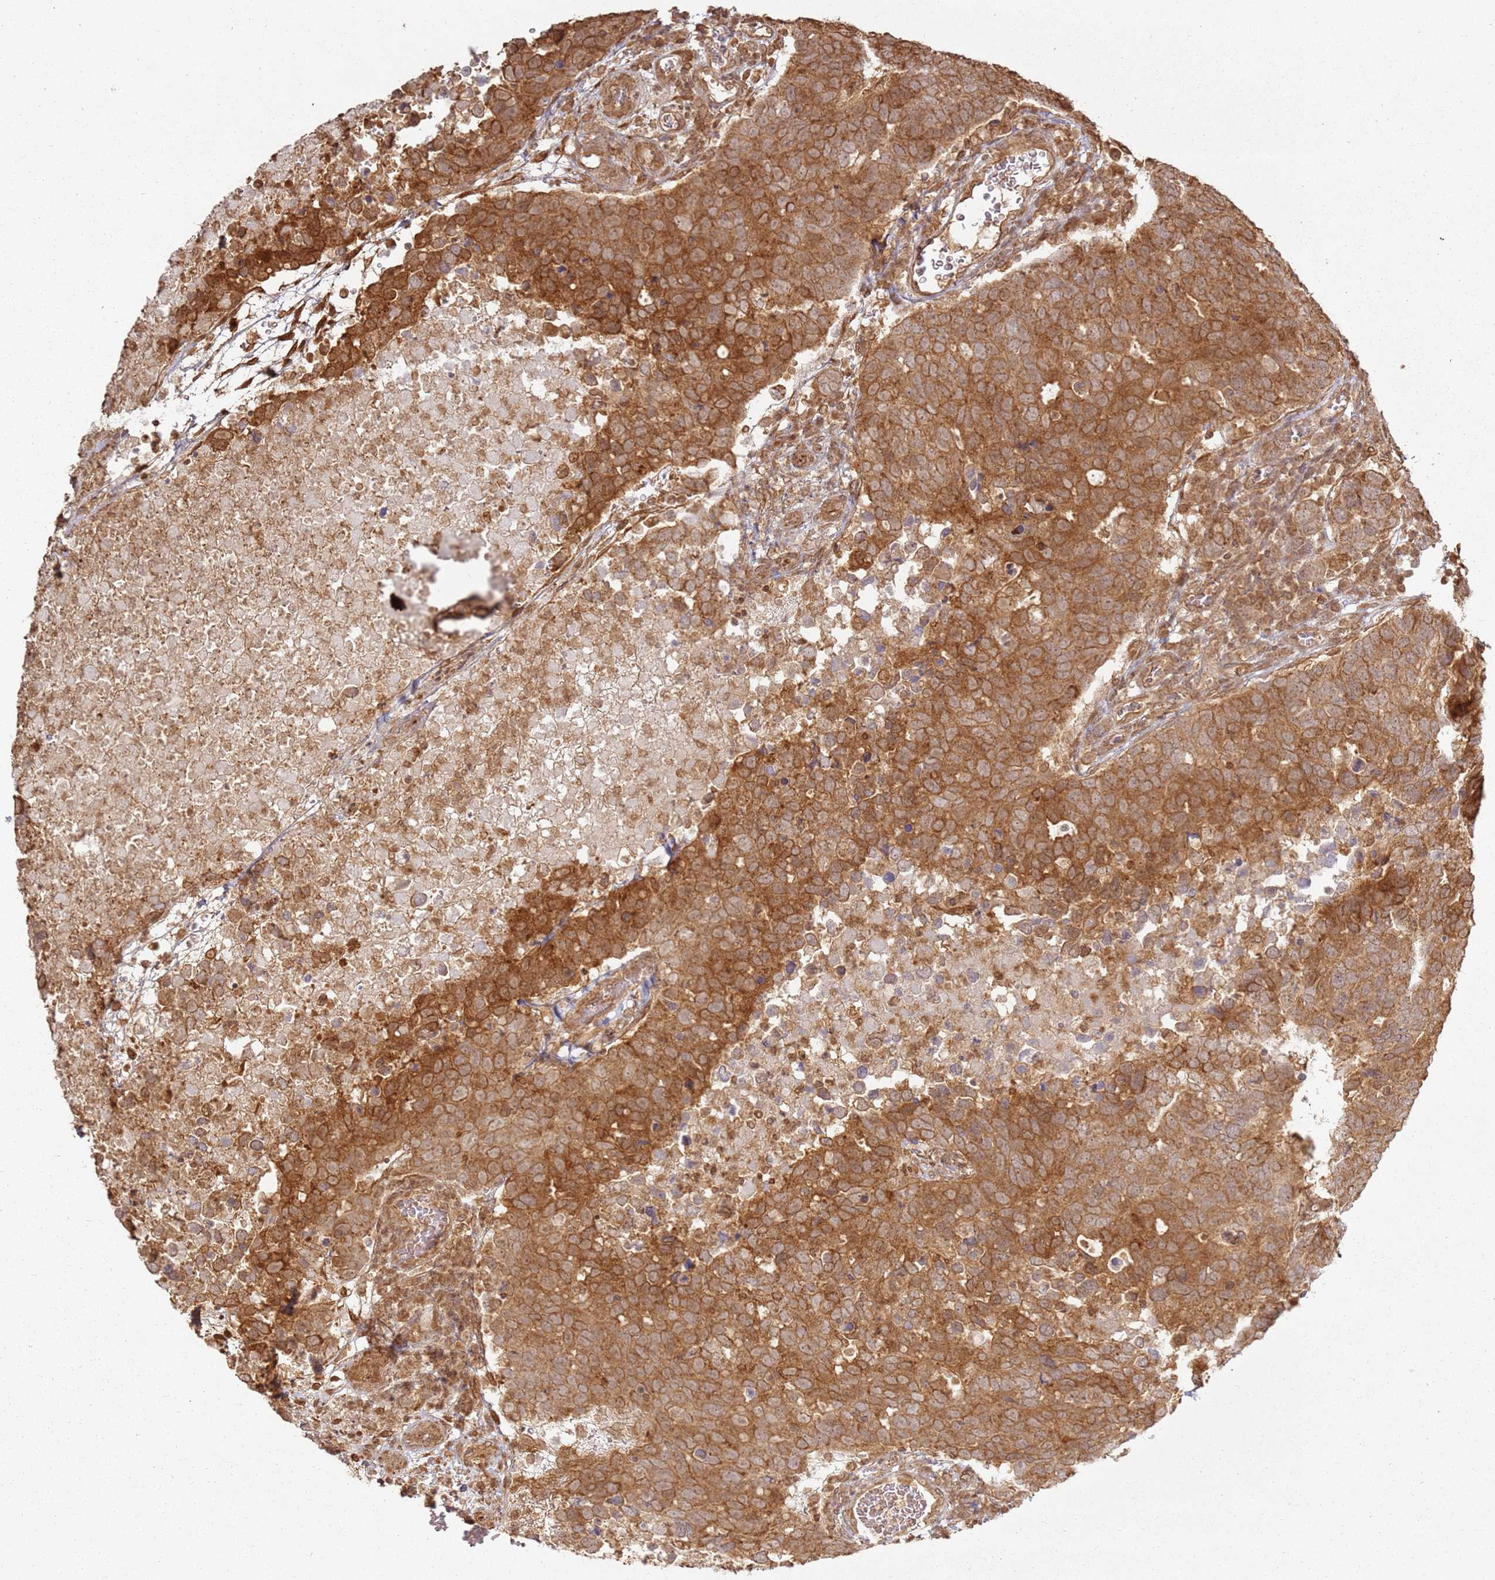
{"staining": {"intensity": "strong", "quantity": ">75%", "location": "cytoplasmic/membranous"}, "tissue": "breast cancer", "cell_type": "Tumor cells", "image_type": "cancer", "snomed": [{"axis": "morphology", "description": "Duct carcinoma"}, {"axis": "topography", "description": "Breast"}], "caption": "Protein staining of breast cancer tissue shows strong cytoplasmic/membranous staining in about >75% of tumor cells.", "gene": "ZNF776", "patient": {"sex": "female", "age": 83}}